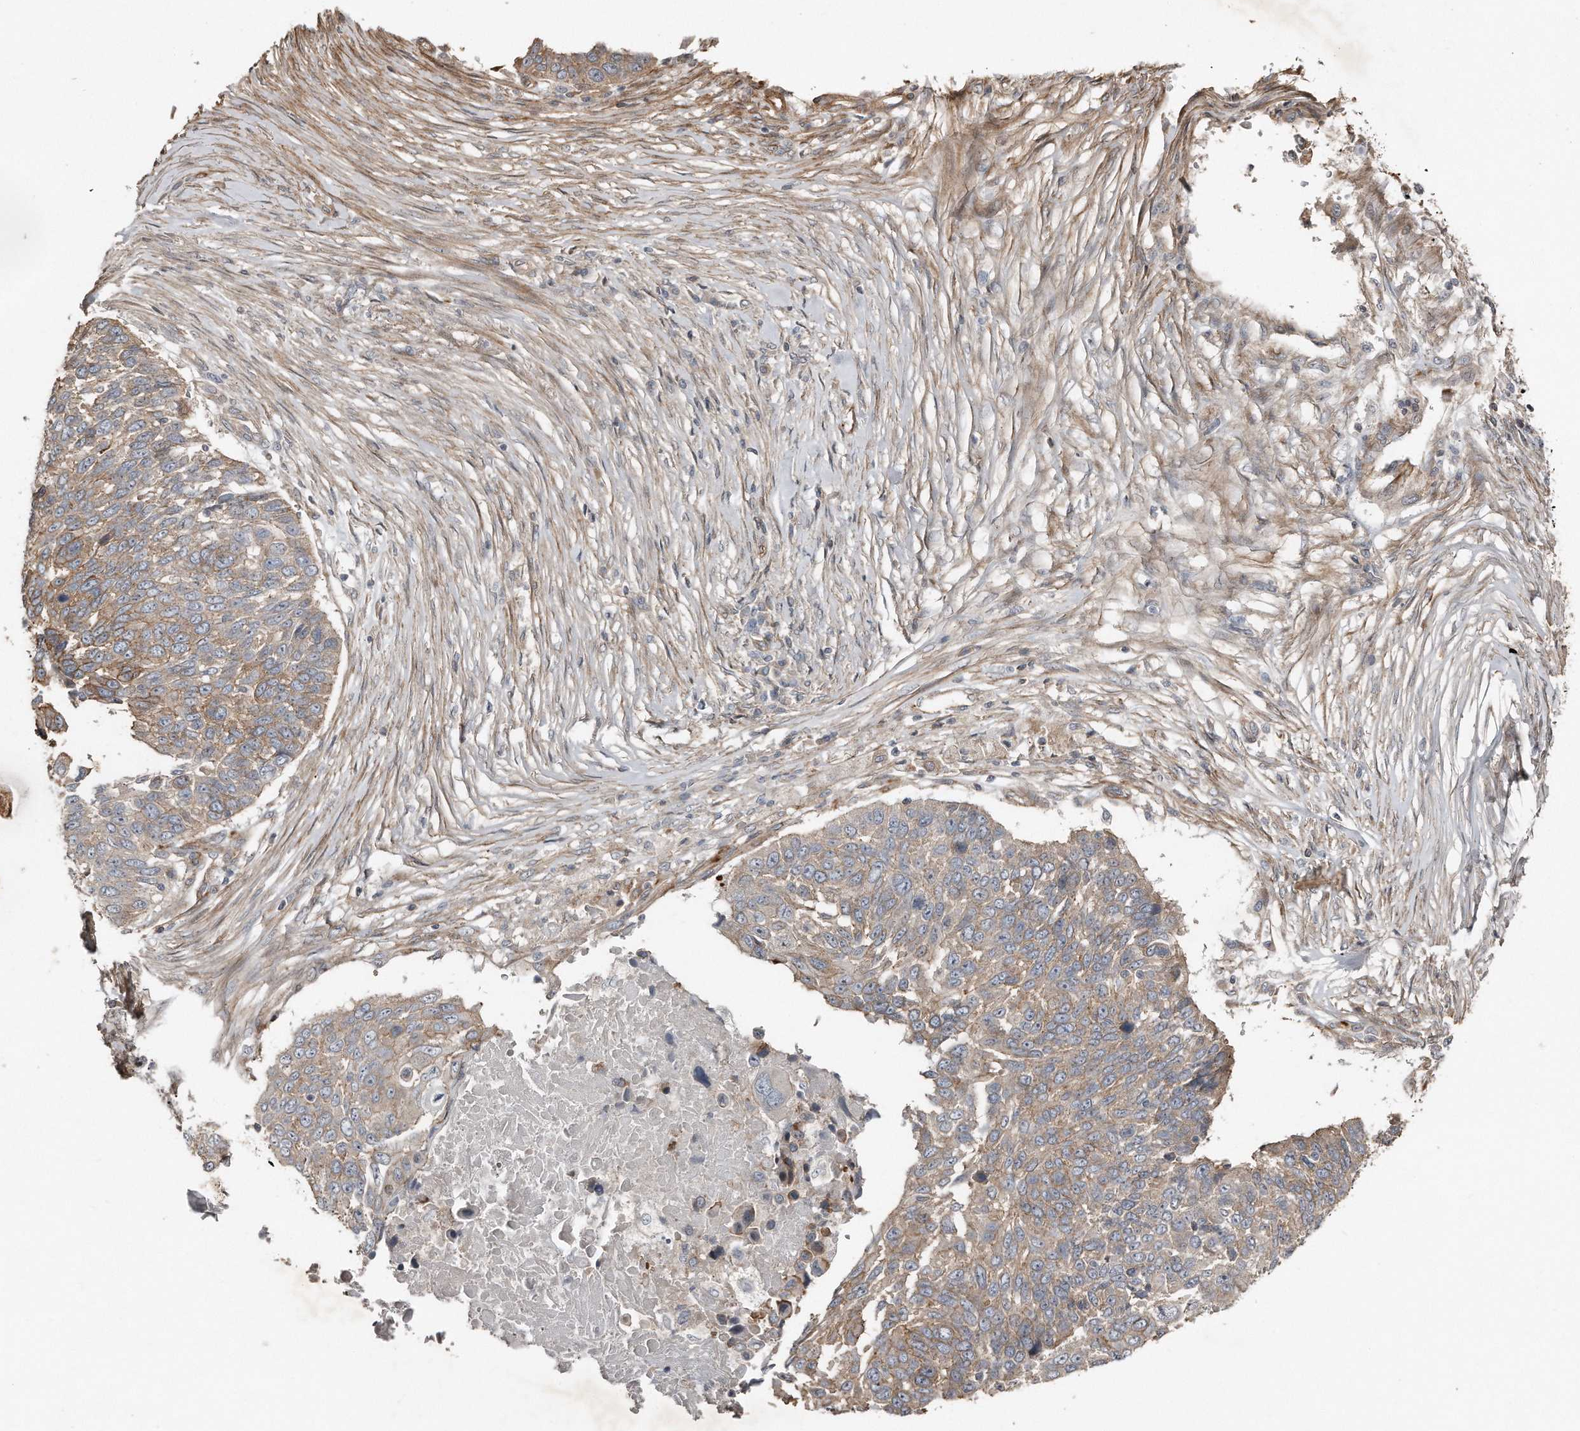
{"staining": {"intensity": "moderate", "quantity": ">75%", "location": "cytoplasmic/membranous"}, "tissue": "lung cancer", "cell_type": "Tumor cells", "image_type": "cancer", "snomed": [{"axis": "morphology", "description": "Squamous cell carcinoma, NOS"}, {"axis": "topography", "description": "Lung"}], "caption": "A photomicrograph of lung cancer (squamous cell carcinoma) stained for a protein shows moderate cytoplasmic/membranous brown staining in tumor cells.", "gene": "SNAP47", "patient": {"sex": "male", "age": 66}}